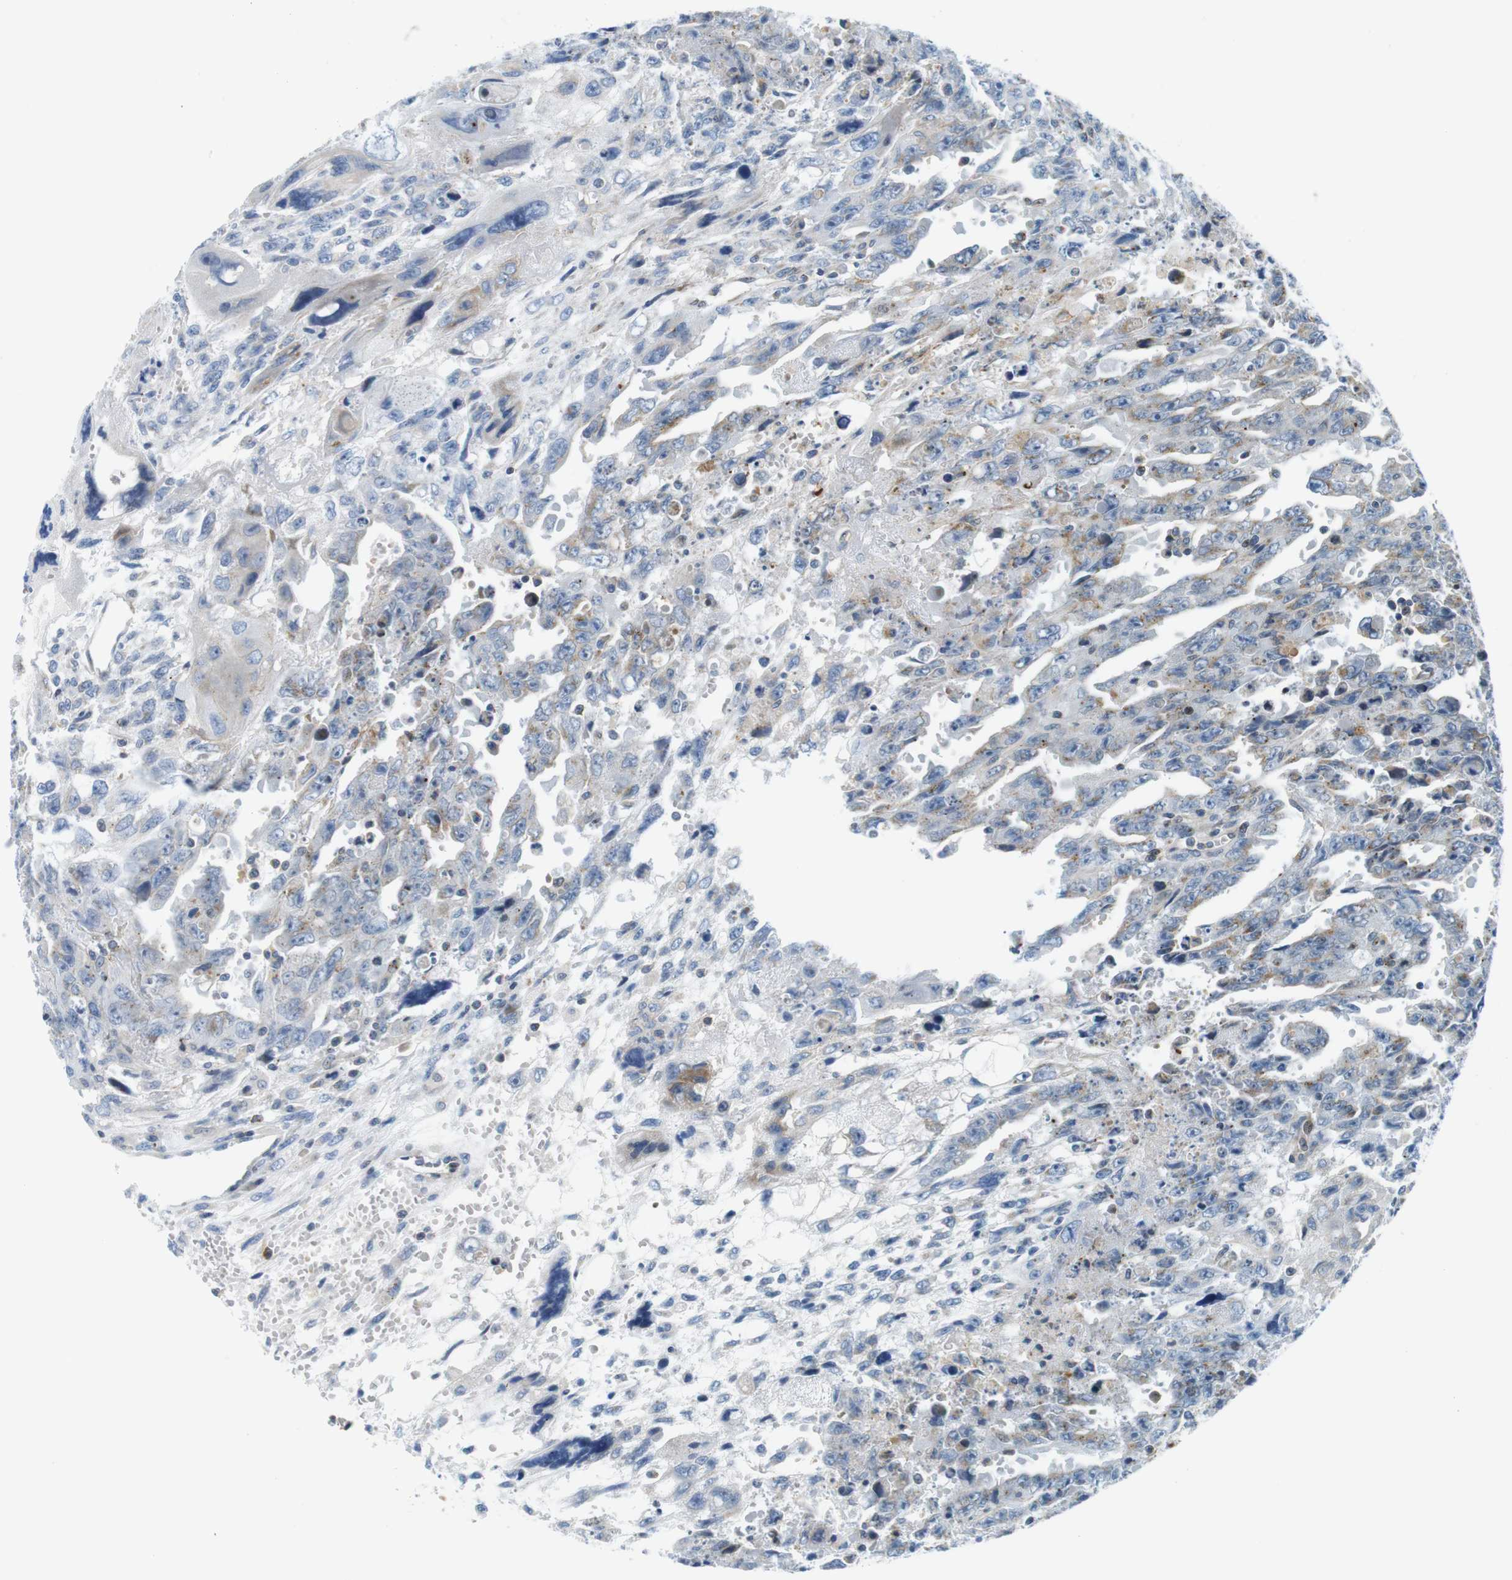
{"staining": {"intensity": "weak", "quantity": "25%-75%", "location": "cytoplasmic/membranous"}, "tissue": "testis cancer", "cell_type": "Tumor cells", "image_type": "cancer", "snomed": [{"axis": "morphology", "description": "Carcinoma, Embryonal, NOS"}, {"axis": "topography", "description": "Testis"}], "caption": "The photomicrograph demonstrates staining of testis embryonal carcinoma, revealing weak cytoplasmic/membranous protein expression (brown color) within tumor cells. The protein of interest is stained brown, and the nuclei are stained in blue (DAB (3,3'-diaminobenzidine) IHC with brightfield microscopy, high magnification).", "gene": "ZDHHC3", "patient": {"sex": "male", "age": 28}}